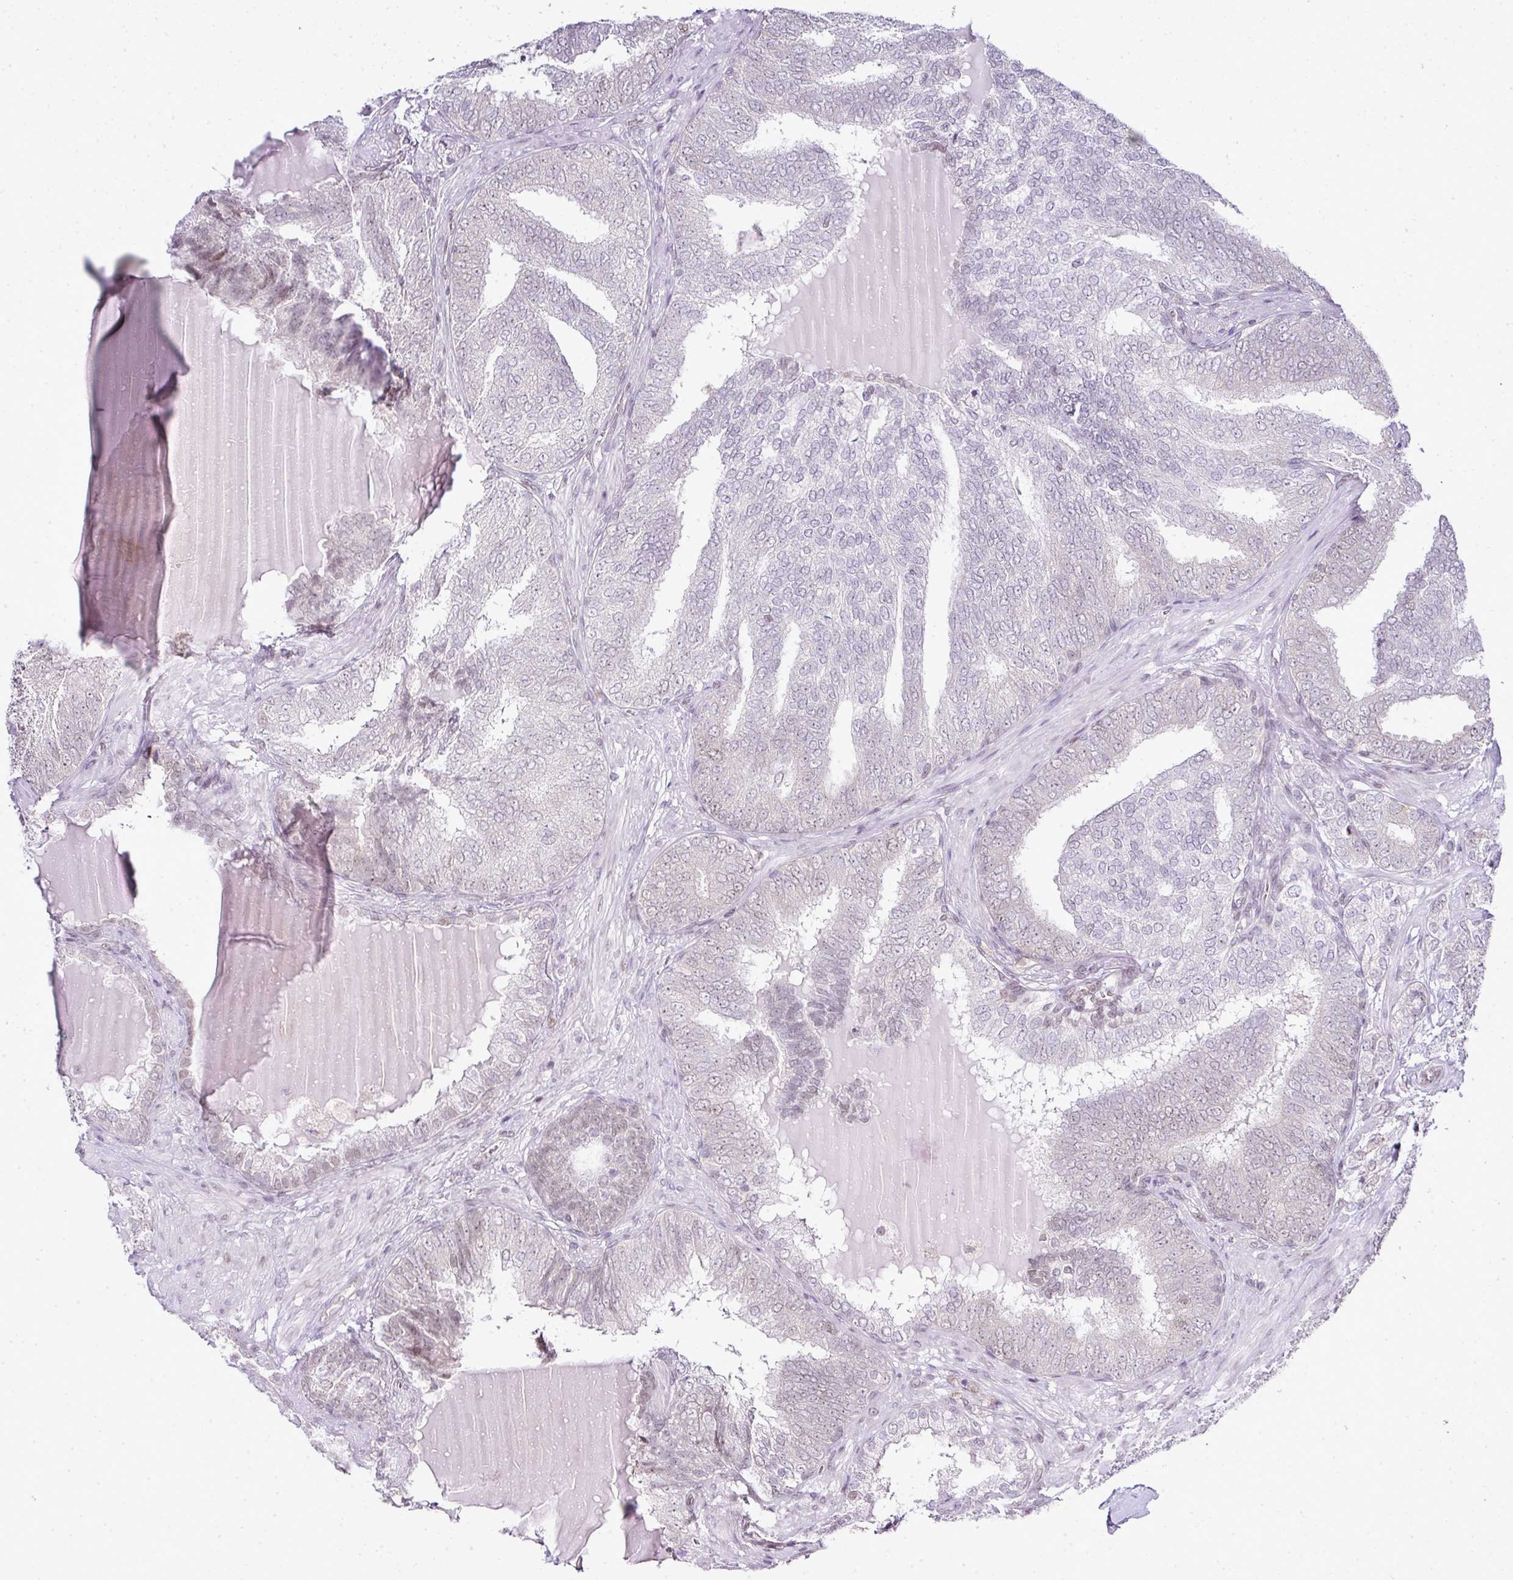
{"staining": {"intensity": "weak", "quantity": "<25%", "location": "nuclear"}, "tissue": "prostate cancer", "cell_type": "Tumor cells", "image_type": "cancer", "snomed": [{"axis": "morphology", "description": "Adenocarcinoma, High grade"}, {"axis": "topography", "description": "Prostate"}], "caption": "Immunohistochemistry (IHC) image of prostate cancer stained for a protein (brown), which demonstrates no expression in tumor cells.", "gene": "FAM32A", "patient": {"sex": "male", "age": 72}}